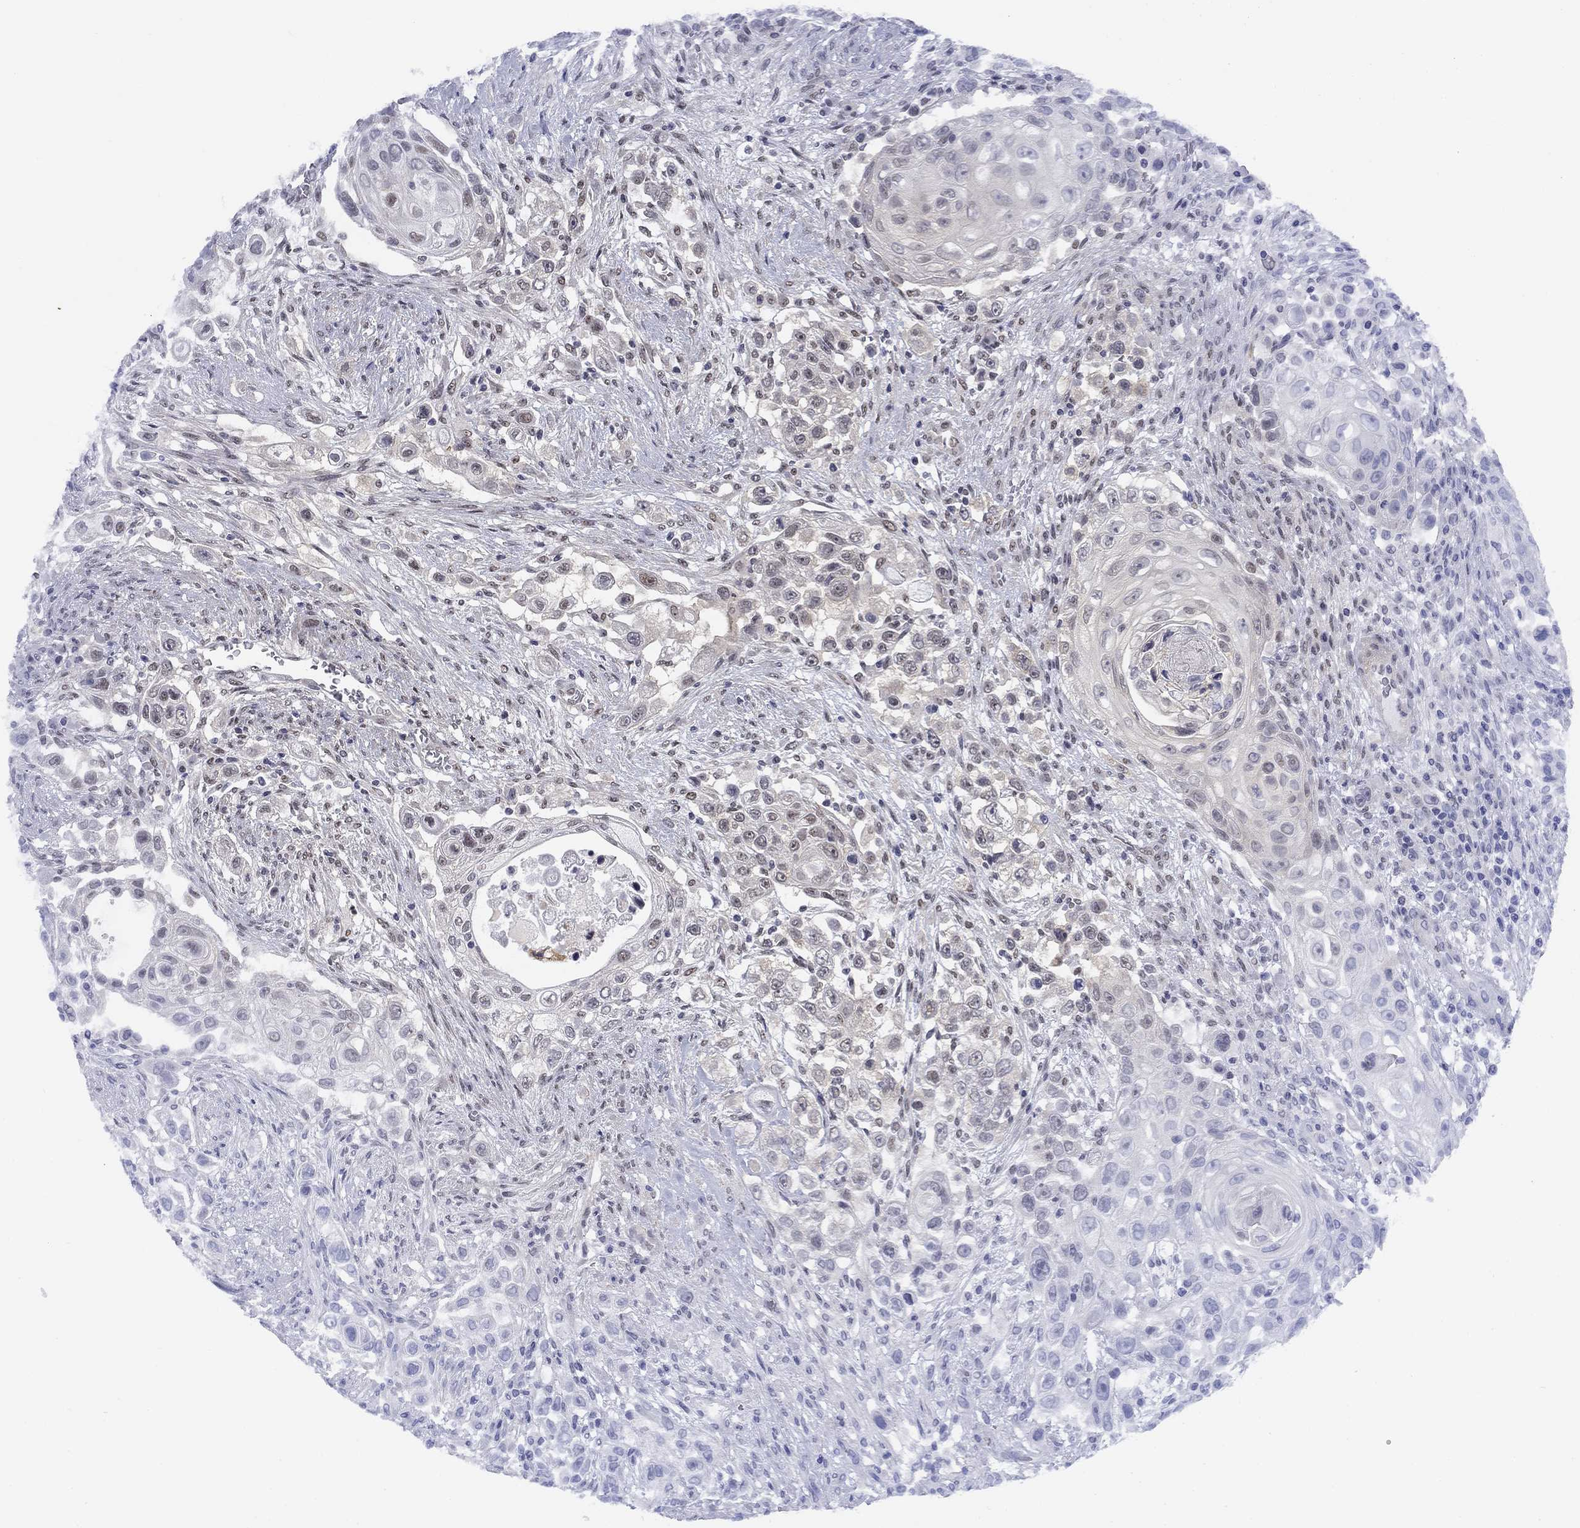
{"staining": {"intensity": "weak", "quantity": "<25%", "location": "nuclear"}, "tissue": "urothelial cancer", "cell_type": "Tumor cells", "image_type": "cancer", "snomed": [{"axis": "morphology", "description": "Urothelial carcinoma, High grade"}, {"axis": "topography", "description": "Urinary bladder"}], "caption": "There is no significant positivity in tumor cells of urothelial cancer.", "gene": "TIGD4", "patient": {"sex": "female", "age": 56}}